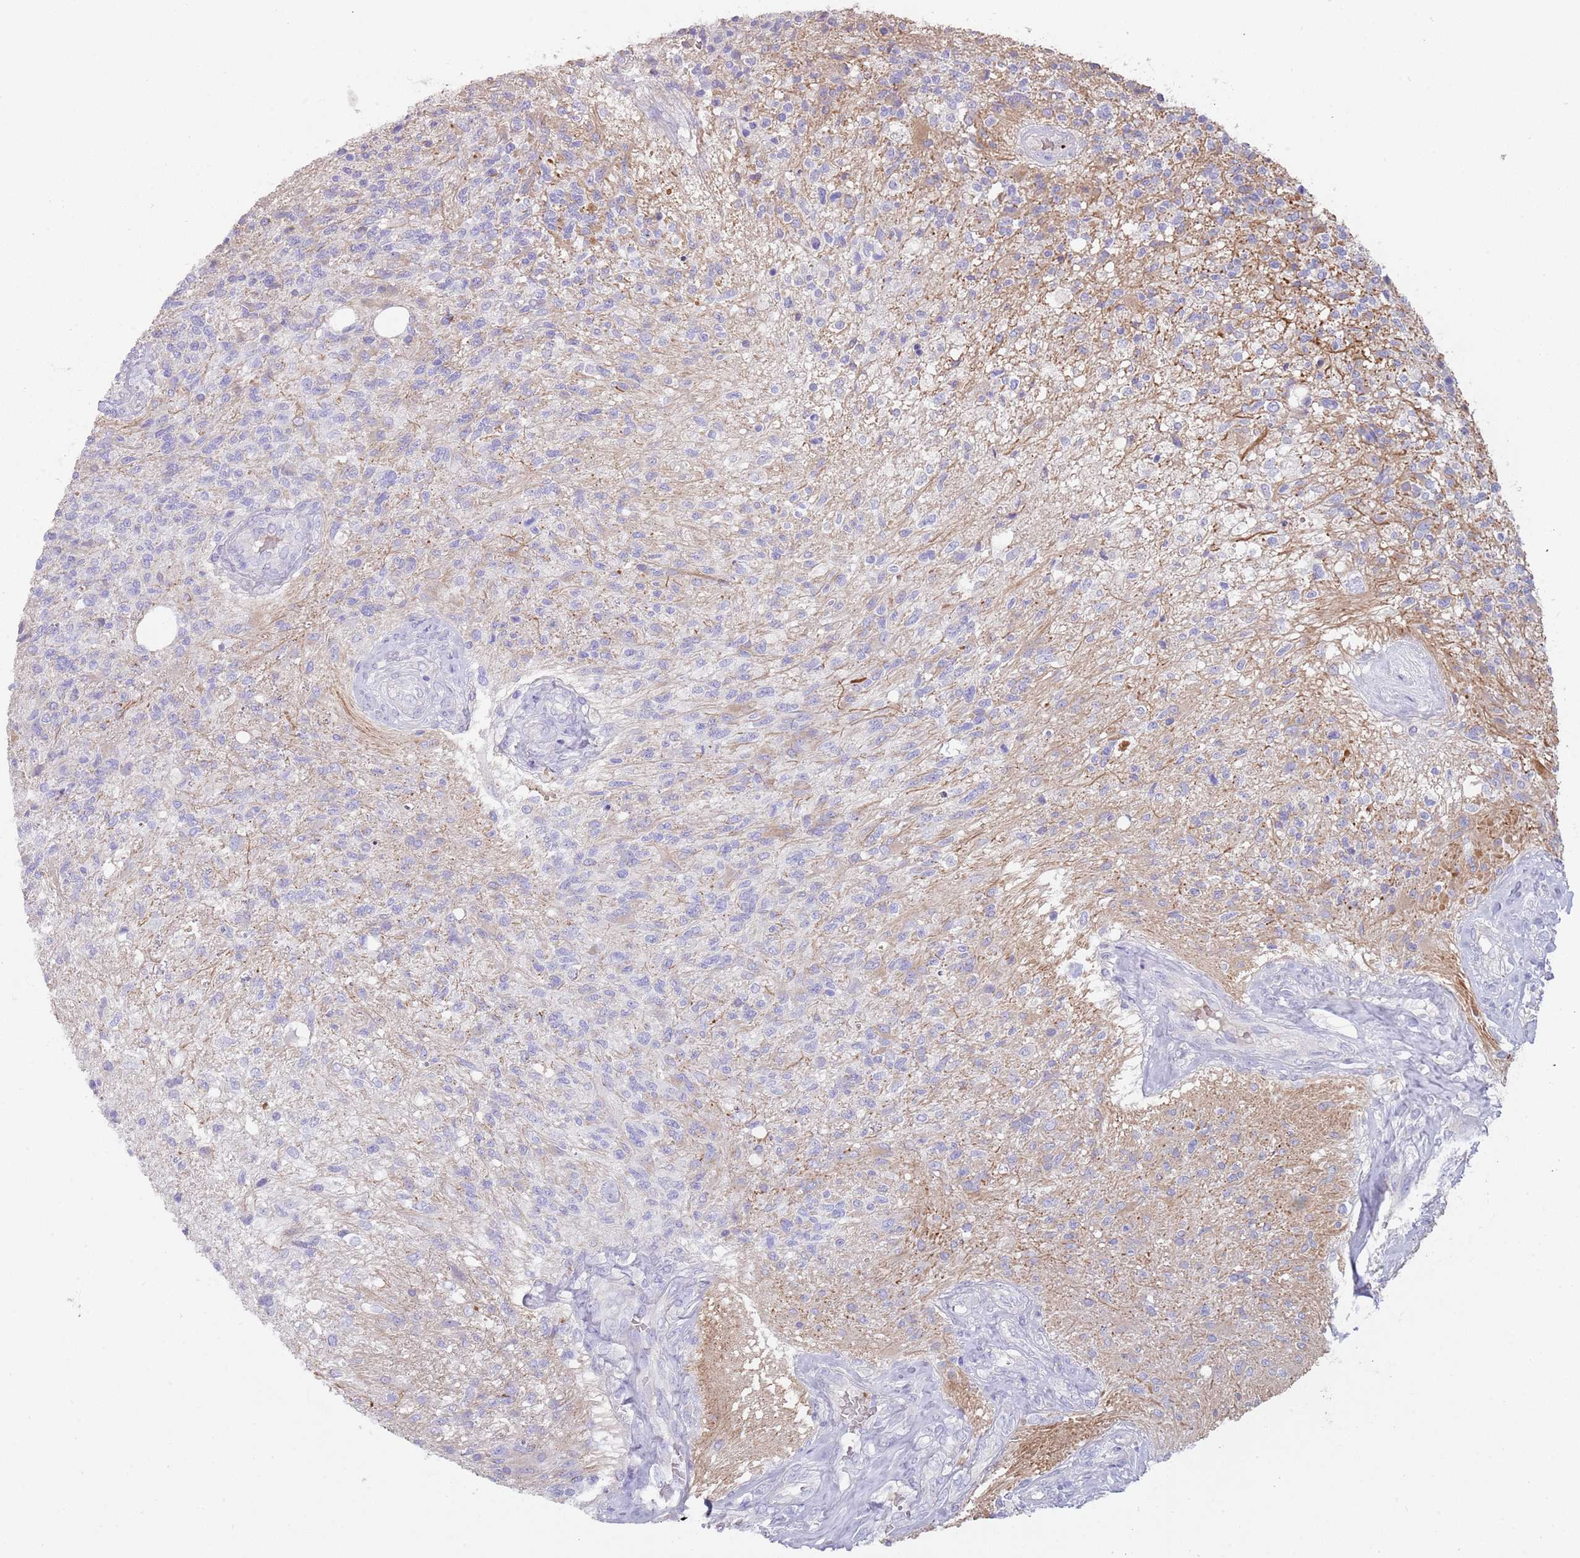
{"staining": {"intensity": "negative", "quantity": "none", "location": "none"}, "tissue": "glioma", "cell_type": "Tumor cells", "image_type": "cancer", "snomed": [{"axis": "morphology", "description": "Glioma, malignant, High grade"}, {"axis": "topography", "description": "Brain"}], "caption": "Human glioma stained for a protein using immunohistochemistry shows no positivity in tumor cells.", "gene": "TMEM251", "patient": {"sex": "male", "age": 56}}